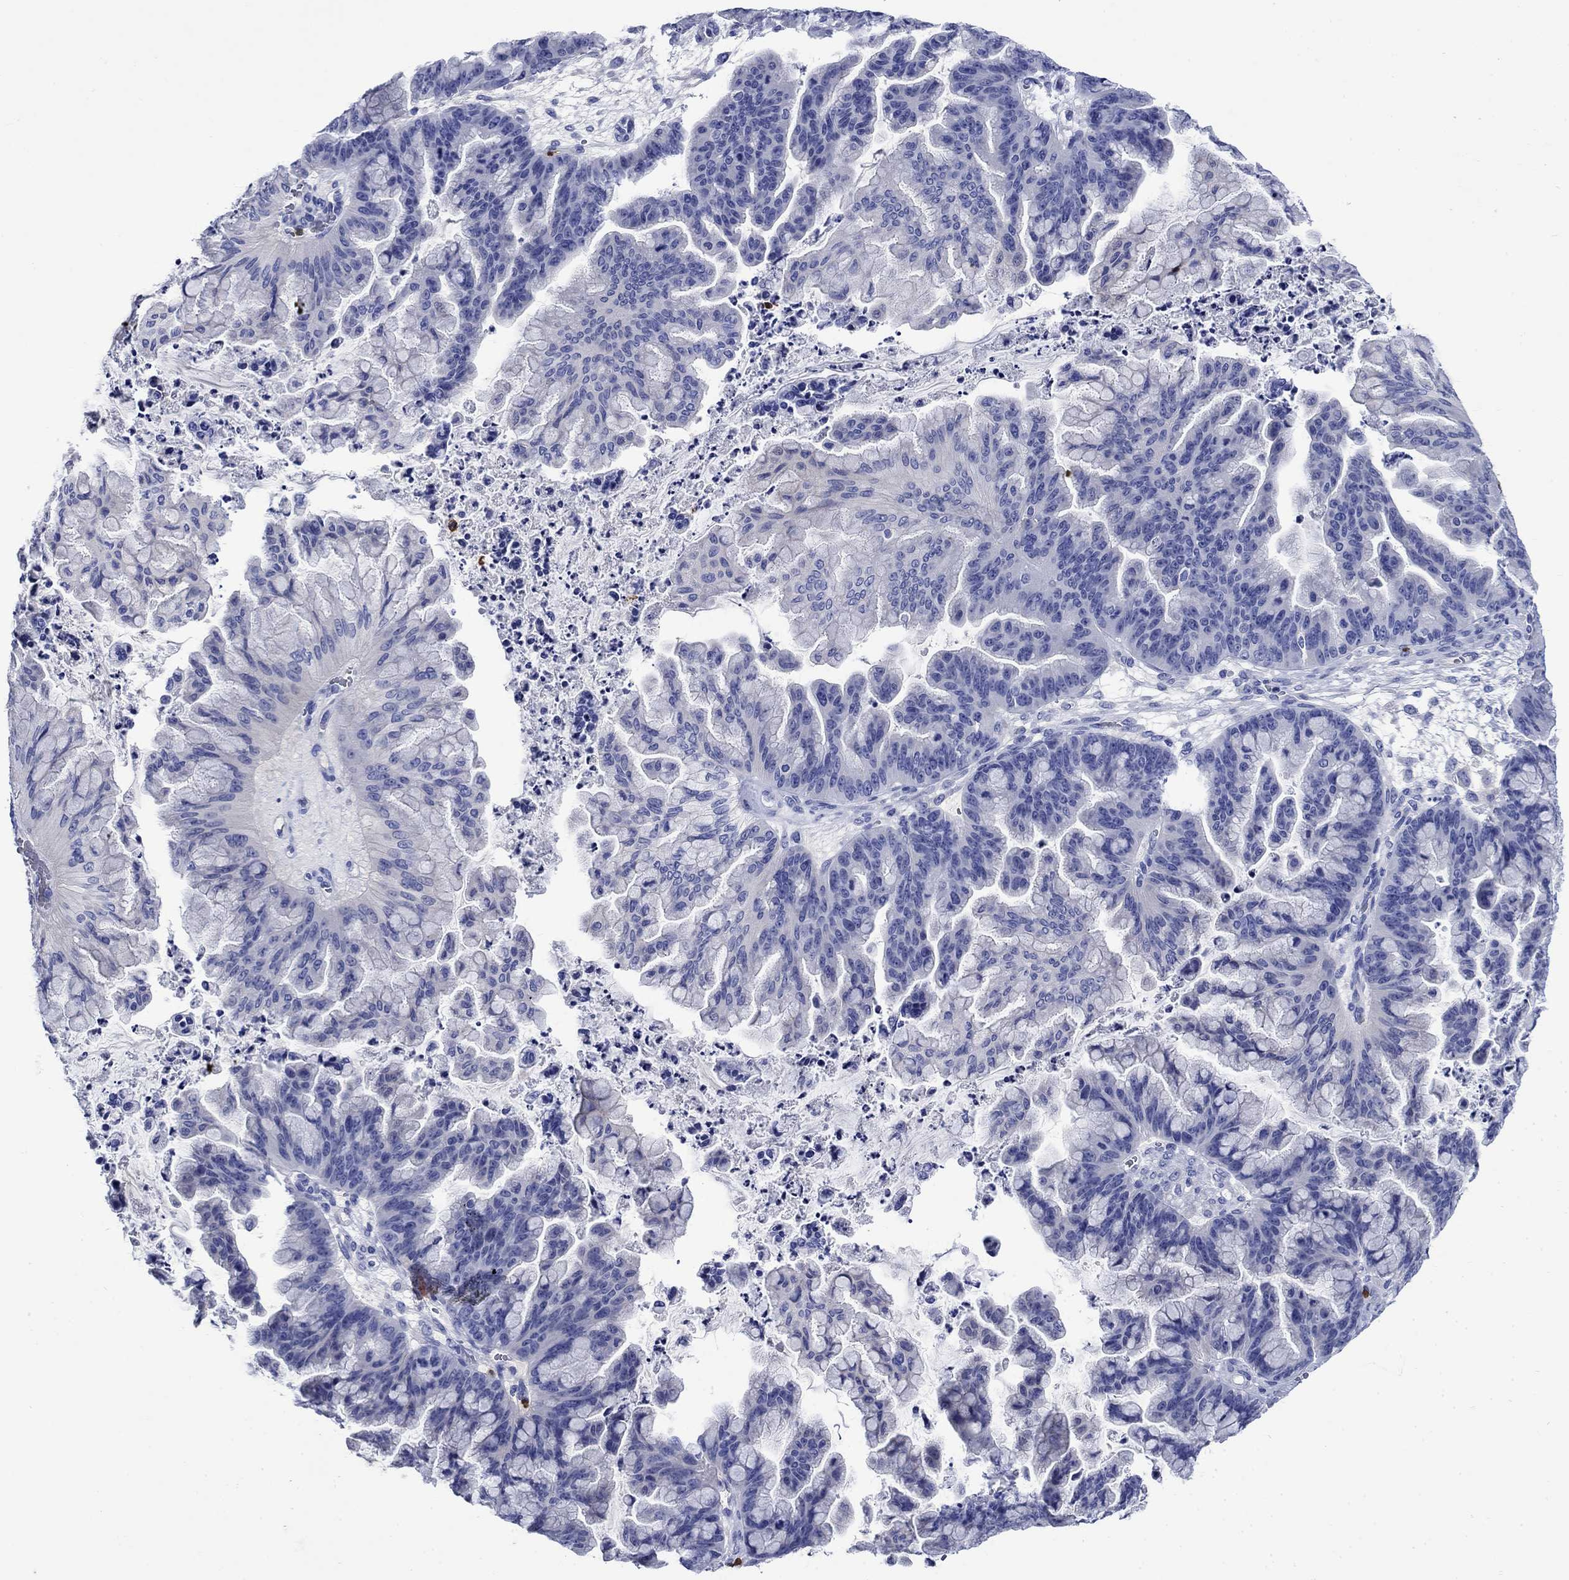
{"staining": {"intensity": "negative", "quantity": "none", "location": "none"}, "tissue": "ovarian cancer", "cell_type": "Tumor cells", "image_type": "cancer", "snomed": [{"axis": "morphology", "description": "Cystadenocarcinoma, mucinous, NOS"}, {"axis": "topography", "description": "Ovary"}], "caption": "This is an immunohistochemistry (IHC) histopathology image of ovarian mucinous cystadenocarcinoma. There is no expression in tumor cells.", "gene": "TFR2", "patient": {"sex": "female", "age": 67}}